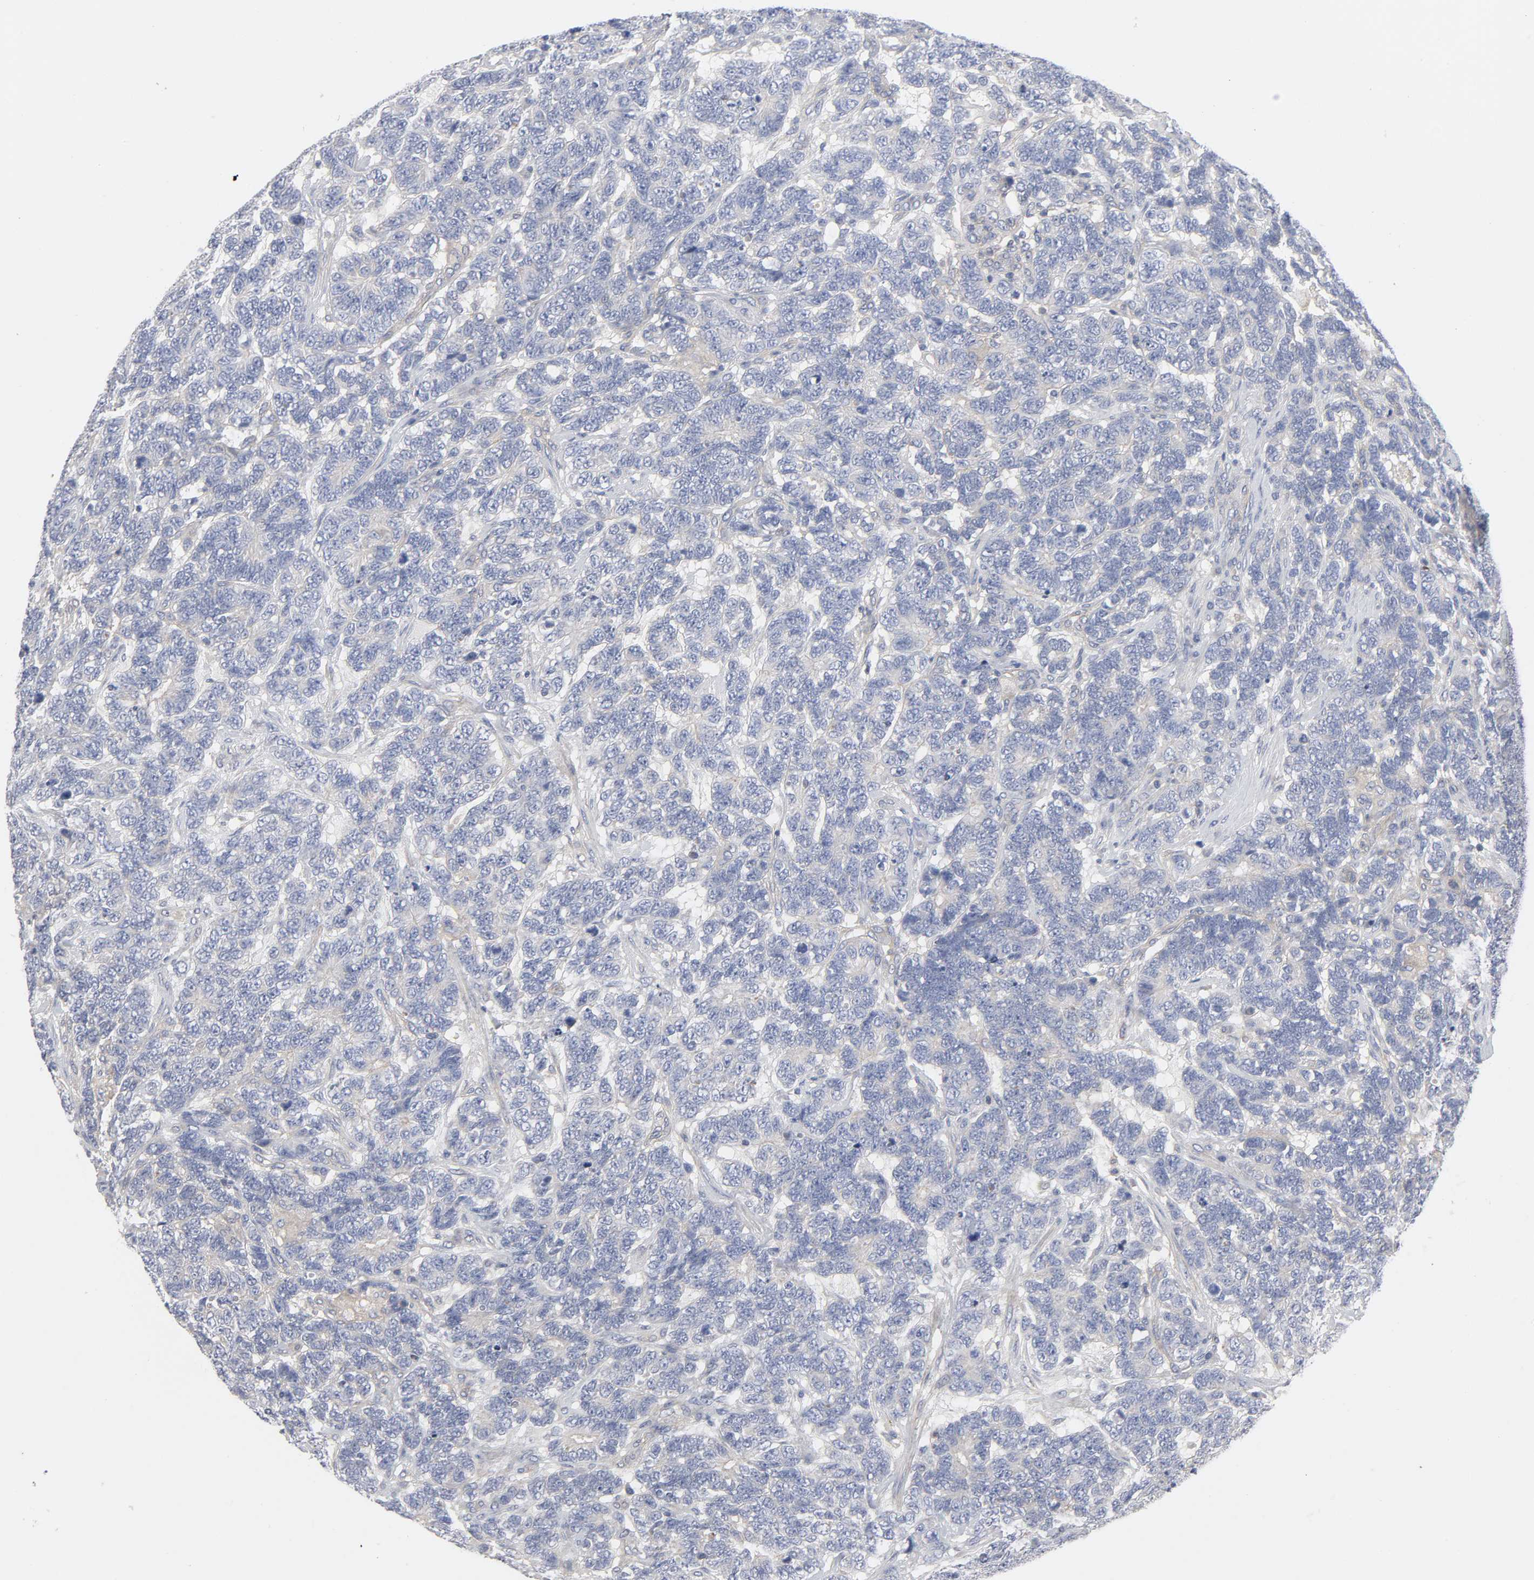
{"staining": {"intensity": "negative", "quantity": "none", "location": "none"}, "tissue": "testis cancer", "cell_type": "Tumor cells", "image_type": "cancer", "snomed": [{"axis": "morphology", "description": "Carcinoma, Embryonal, NOS"}, {"axis": "topography", "description": "Testis"}], "caption": "Testis cancer was stained to show a protein in brown. There is no significant staining in tumor cells. (Brightfield microscopy of DAB (3,3'-diaminobenzidine) IHC at high magnification).", "gene": "ROCK1", "patient": {"sex": "male", "age": 26}}